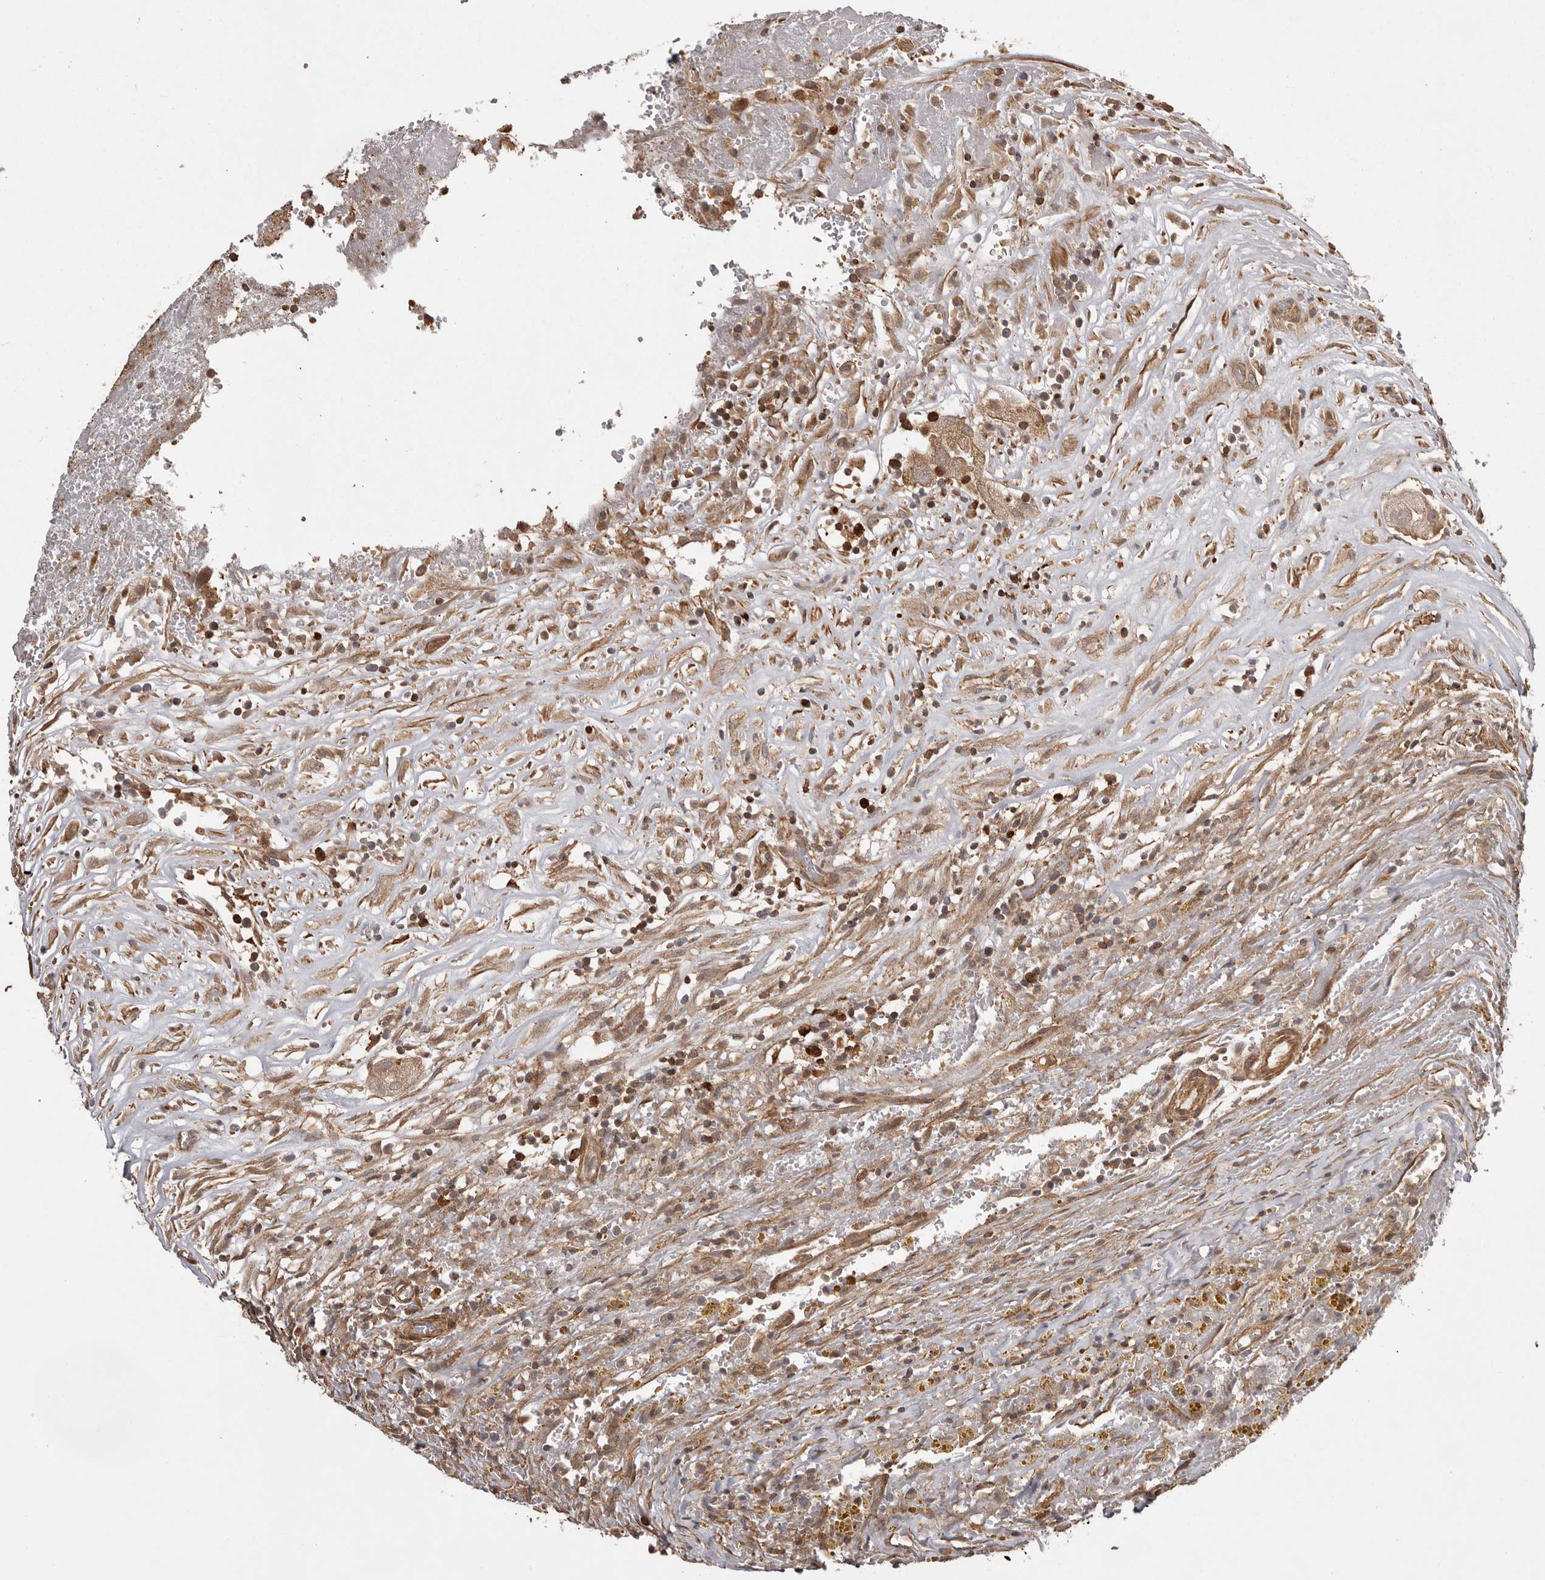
{"staining": {"intensity": "moderate", "quantity": ">75%", "location": "cytoplasmic/membranous"}, "tissue": "thyroid cancer", "cell_type": "Tumor cells", "image_type": "cancer", "snomed": [{"axis": "morphology", "description": "Papillary adenocarcinoma, NOS"}, {"axis": "topography", "description": "Thyroid gland"}], "caption": "Immunohistochemical staining of thyroid cancer demonstrates medium levels of moderate cytoplasmic/membranous staining in approximately >75% of tumor cells. (brown staining indicates protein expression, while blue staining denotes nuclei).", "gene": "NFKBIA", "patient": {"sex": "male", "age": 77}}